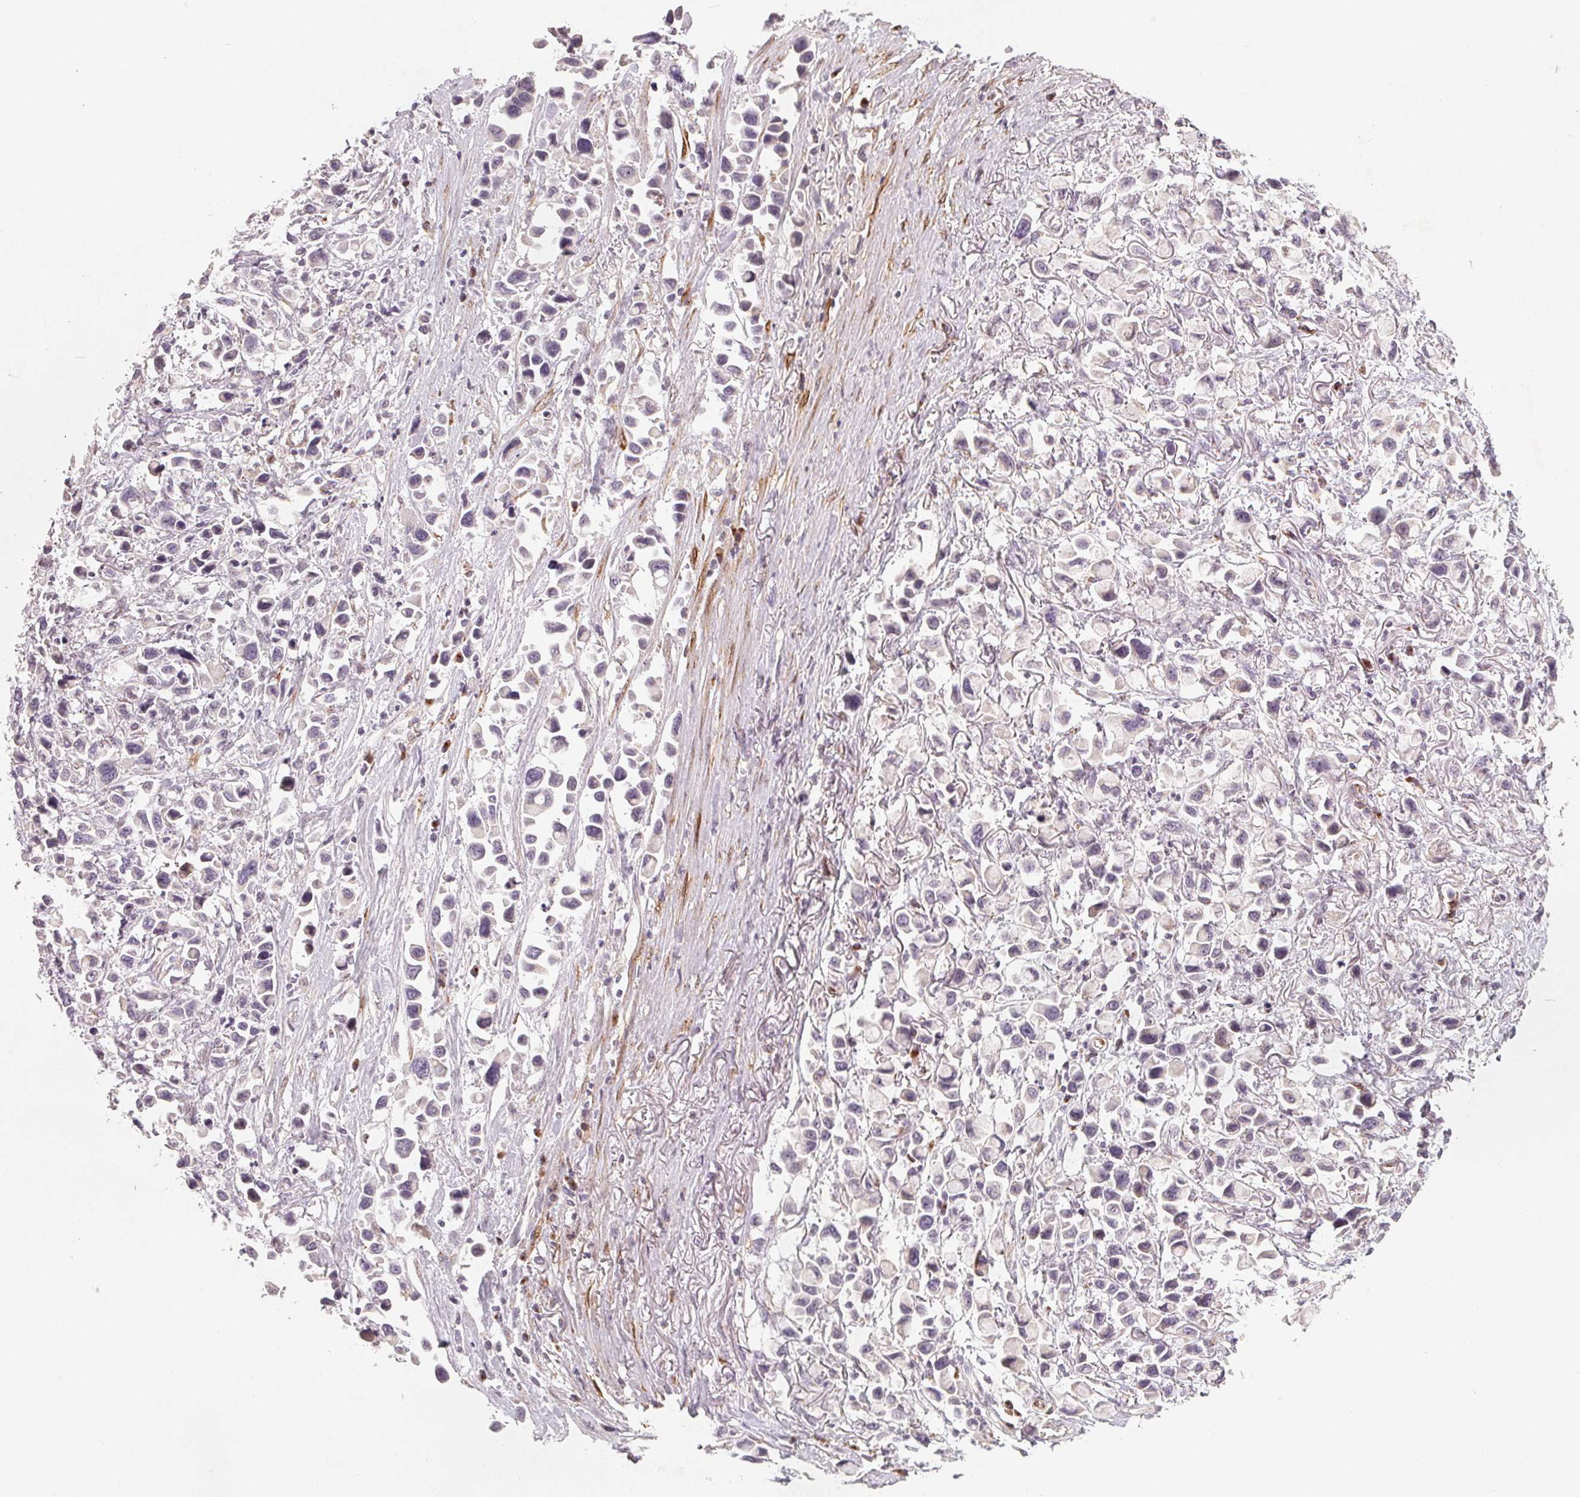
{"staining": {"intensity": "negative", "quantity": "none", "location": "none"}, "tissue": "stomach cancer", "cell_type": "Tumor cells", "image_type": "cancer", "snomed": [{"axis": "morphology", "description": "Adenocarcinoma, NOS"}, {"axis": "topography", "description": "Stomach"}], "caption": "DAB immunohistochemical staining of stomach cancer (adenocarcinoma) demonstrates no significant staining in tumor cells.", "gene": "TMSB15B", "patient": {"sex": "female", "age": 81}}